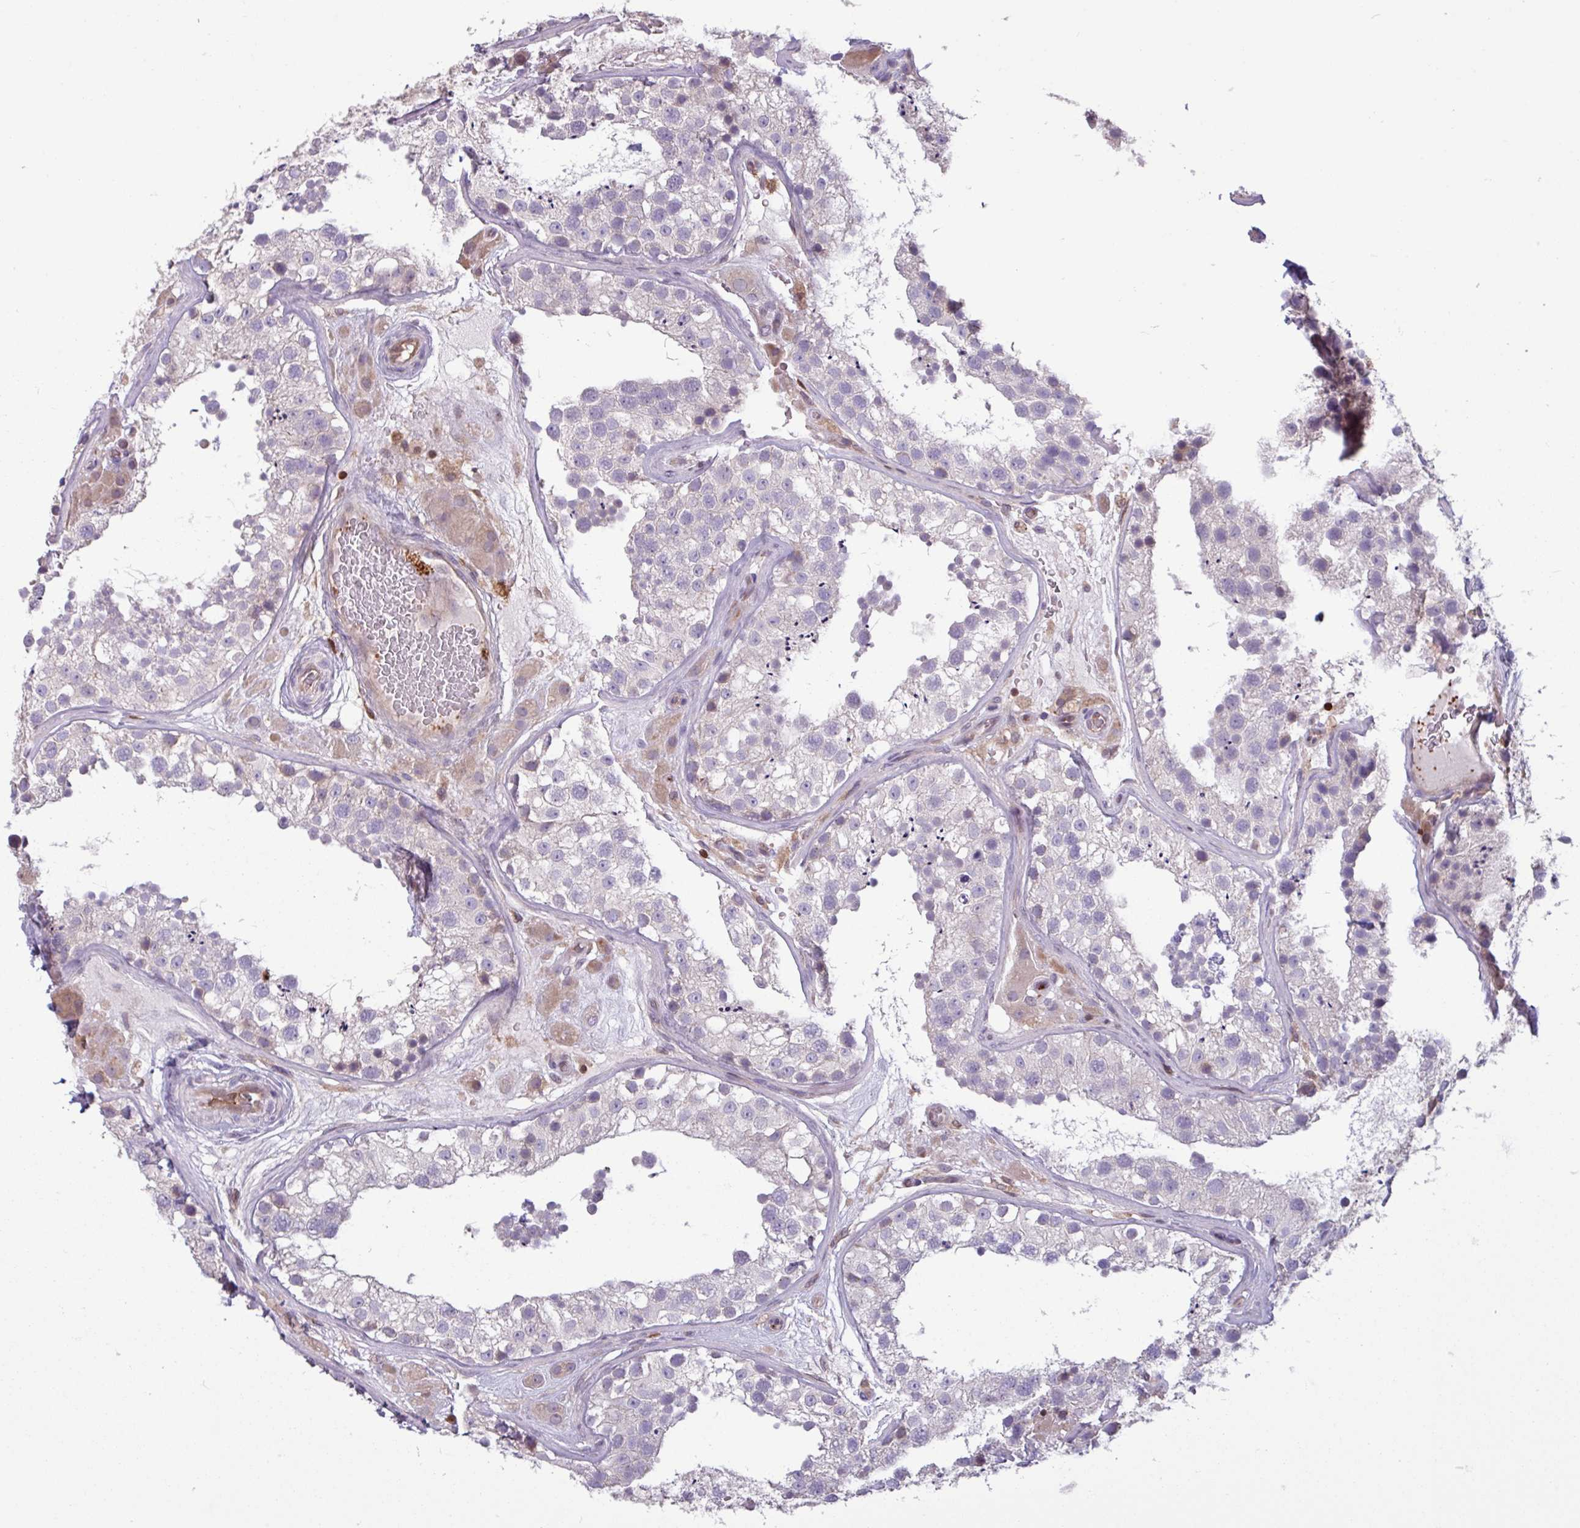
{"staining": {"intensity": "negative", "quantity": "none", "location": "none"}, "tissue": "testis", "cell_type": "Cells in seminiferous ducts", "image_type": "normal", "snomed": [{"axis": "morphology", "description": "Normal tissue, NOS"}, {"axis": "topography", "description": "Testis"}], "caption": "A micrograph of testis stained for a protein displays no brown staining in cells in seminiferous ducts.", "gene": "SEC61G", "patient": {"sex": "male", "age": 26}}